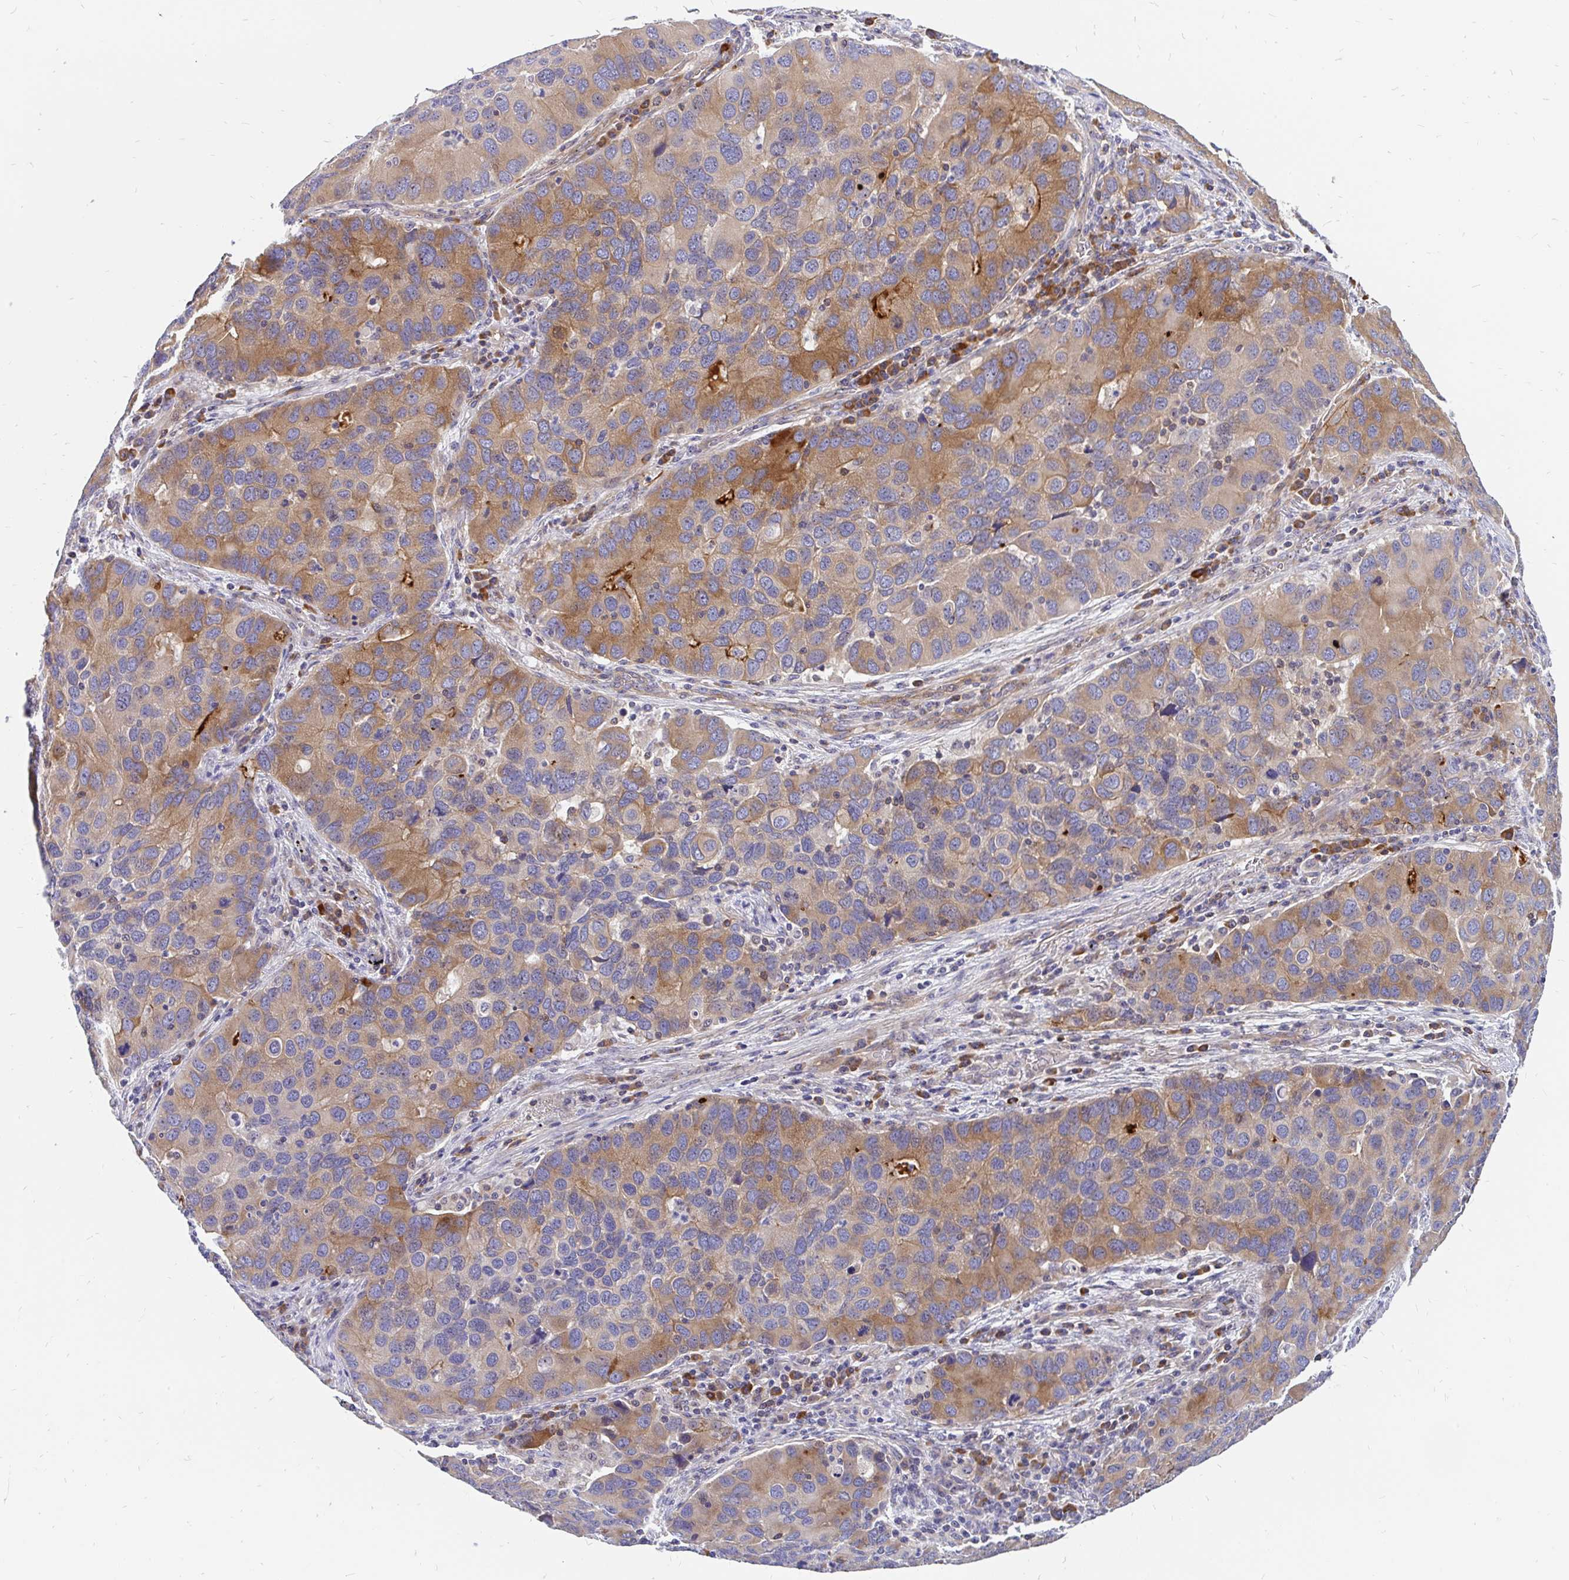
{"staining": {"intensity": "moderate", "quantity": "25%-75%", "location": "cytoplasmic/membranous"}, "tissue": "lung cancer", "cell_type": "Tumor cells", "image_type": "cancer", "snomed": [{"axis": "morphology", "description": "Aneuploidy"}, {"axis": "morphology", "description": "Adenocarcinoma, NOS"}, {"axis": "topography", "description": "Lymph node"}, {"axis": "topography", "description": "Lung"}], "caption": "Lung cancer (adenocarcinoma) stained for a protein (brown) demonstrates moderate cytoplasmic/membranous positive positivity in about 25%-75% of tumor cells.", "gene": "LRRC26", "patient": {"sex": "female", "age": 74}}